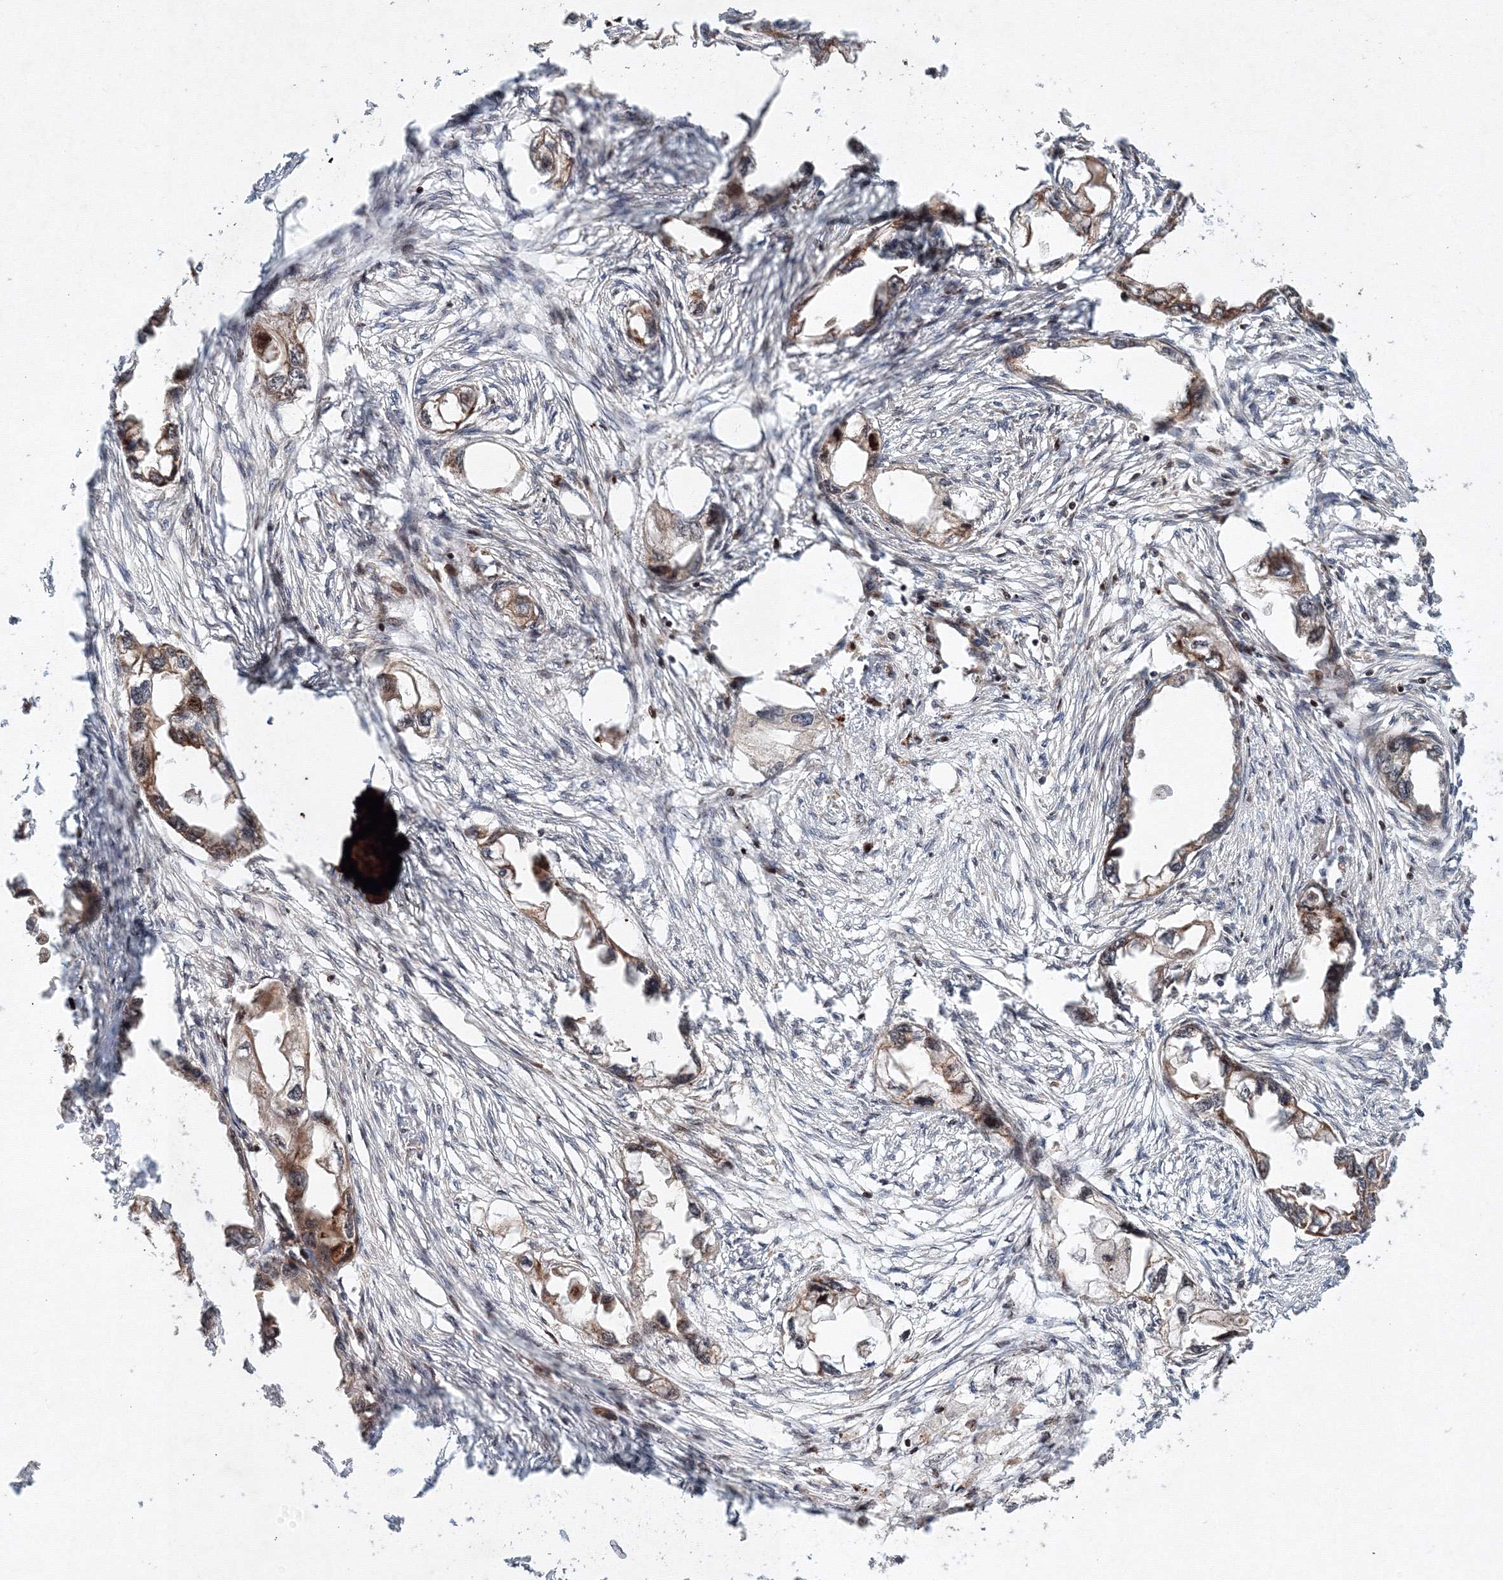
{"staining": {"intensity": "weak", "quantity": ">75%", "location": "cytoplasmic/membranous"}, "tissue": "endometrial cancer", "cell_type": "Tumor cells", "image_type": "cancer", "snomed": [{"axis": "morphology", "description": "Adenocarcinoma, NOS"}, {"axis": "morphology", "description": "Adenocarcinoma, metastatic, NOS"}, {"axis": "topography", "description": "Adipose tissue"}, {"axis": "topography", "description": "Endometrium"}], "caption": "Human endometrial cancer stained with a brown dye shows weak cytoplasmic/membranous positive expression in approximately >75% of tumor cells.", "gene": "ANKAR", "patient": {"sex": "female", "age": 67}}